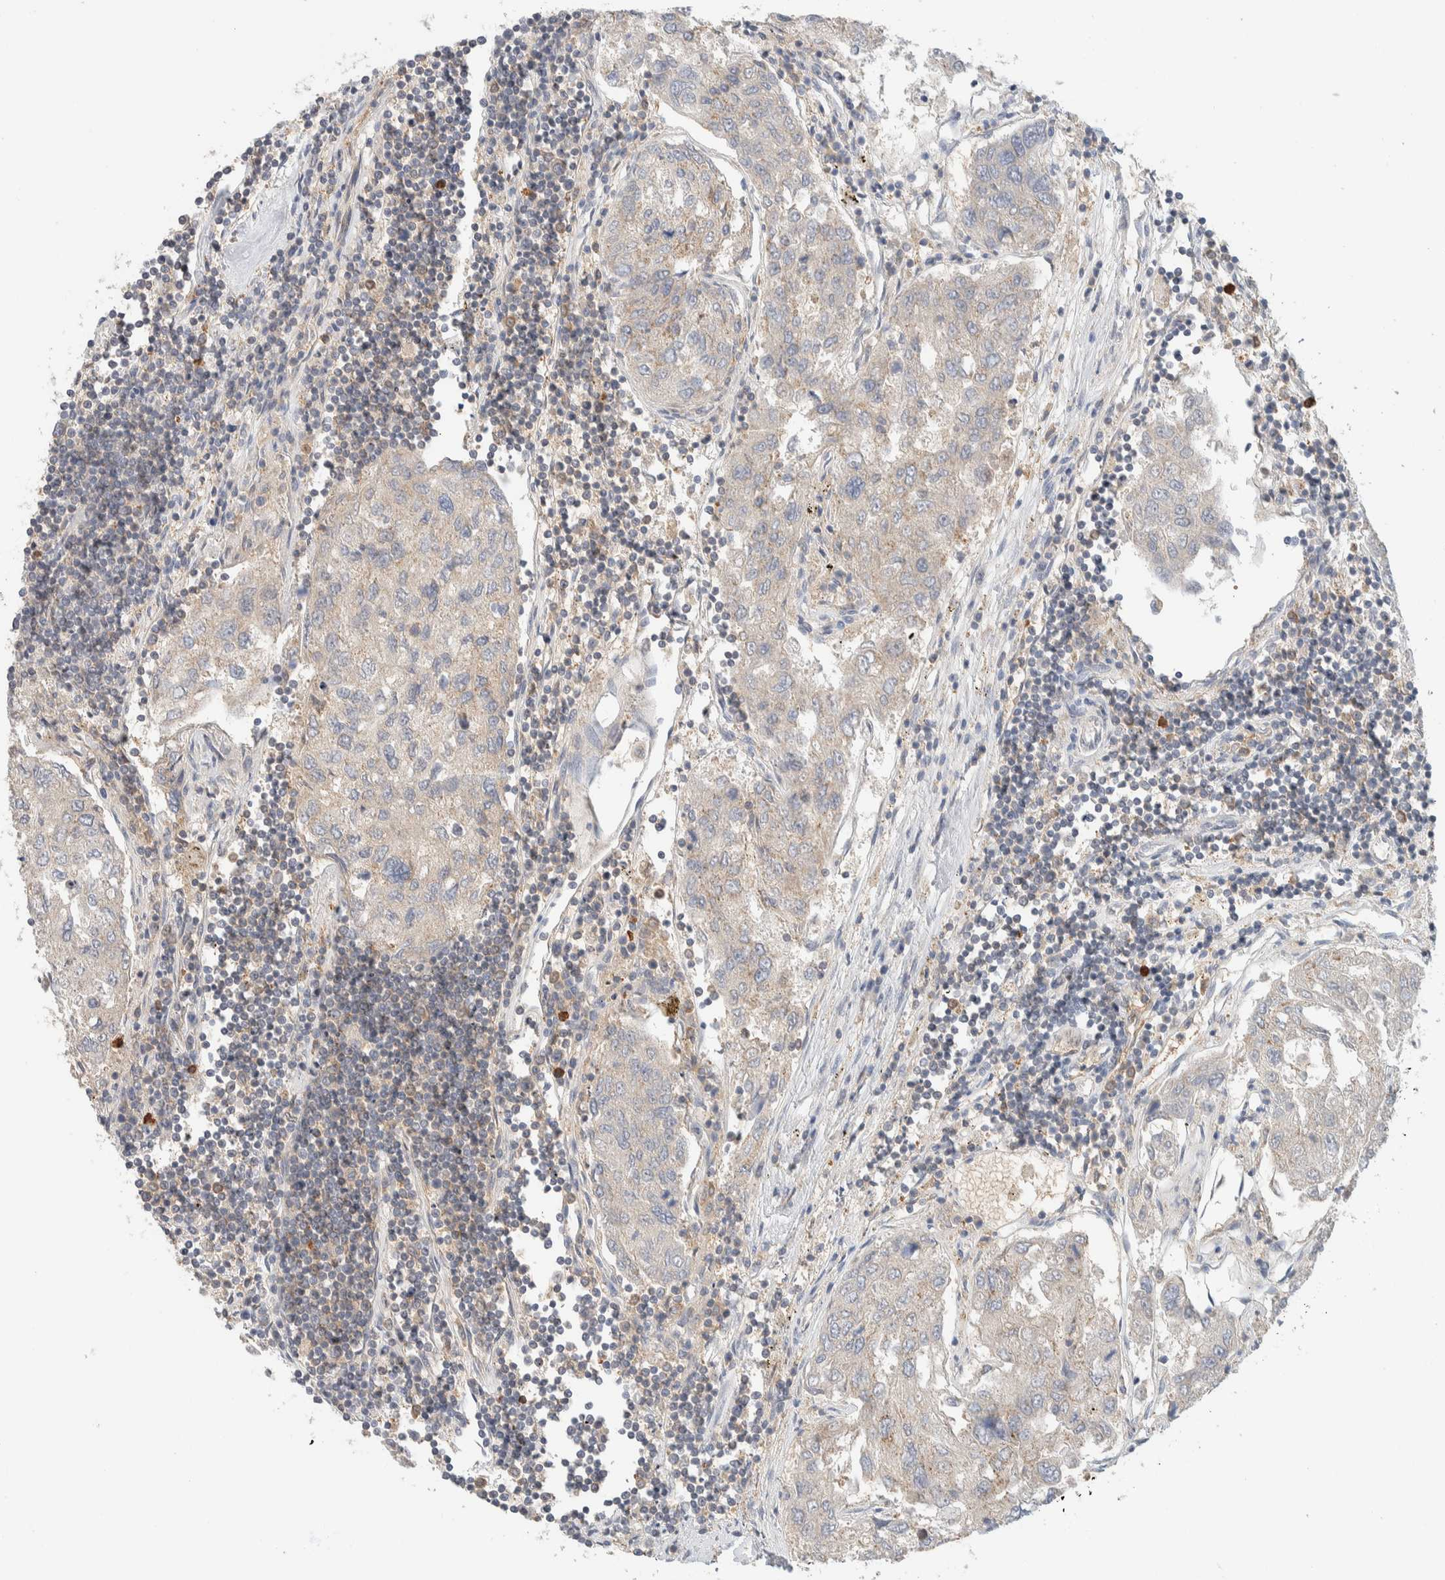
{"staining": {"intensity": "weak", "quantity": "<25%", "location": "cytoplasmic/membranous"}, "tissue": "urothelial cancer", "cell_type": "Tumor cells", "image_type": "cancer", "snomed": [{"axis": "morphology", "description": "Urothelial carcinoma, High grade"}, {"axis": "topography", "description": "Lymph node"}, {"axis": "topography", "description": "Urinary bladder"}], "caption": "Tumor cells show no significant protein expression in urothelial cancer. Brightfield microscopy of IHC stained with DAB (brown) and hematoxylin (blue), captured at high magnification.", "gene": "HDHD3", "patient": {"sex": "male", "age": 51}}